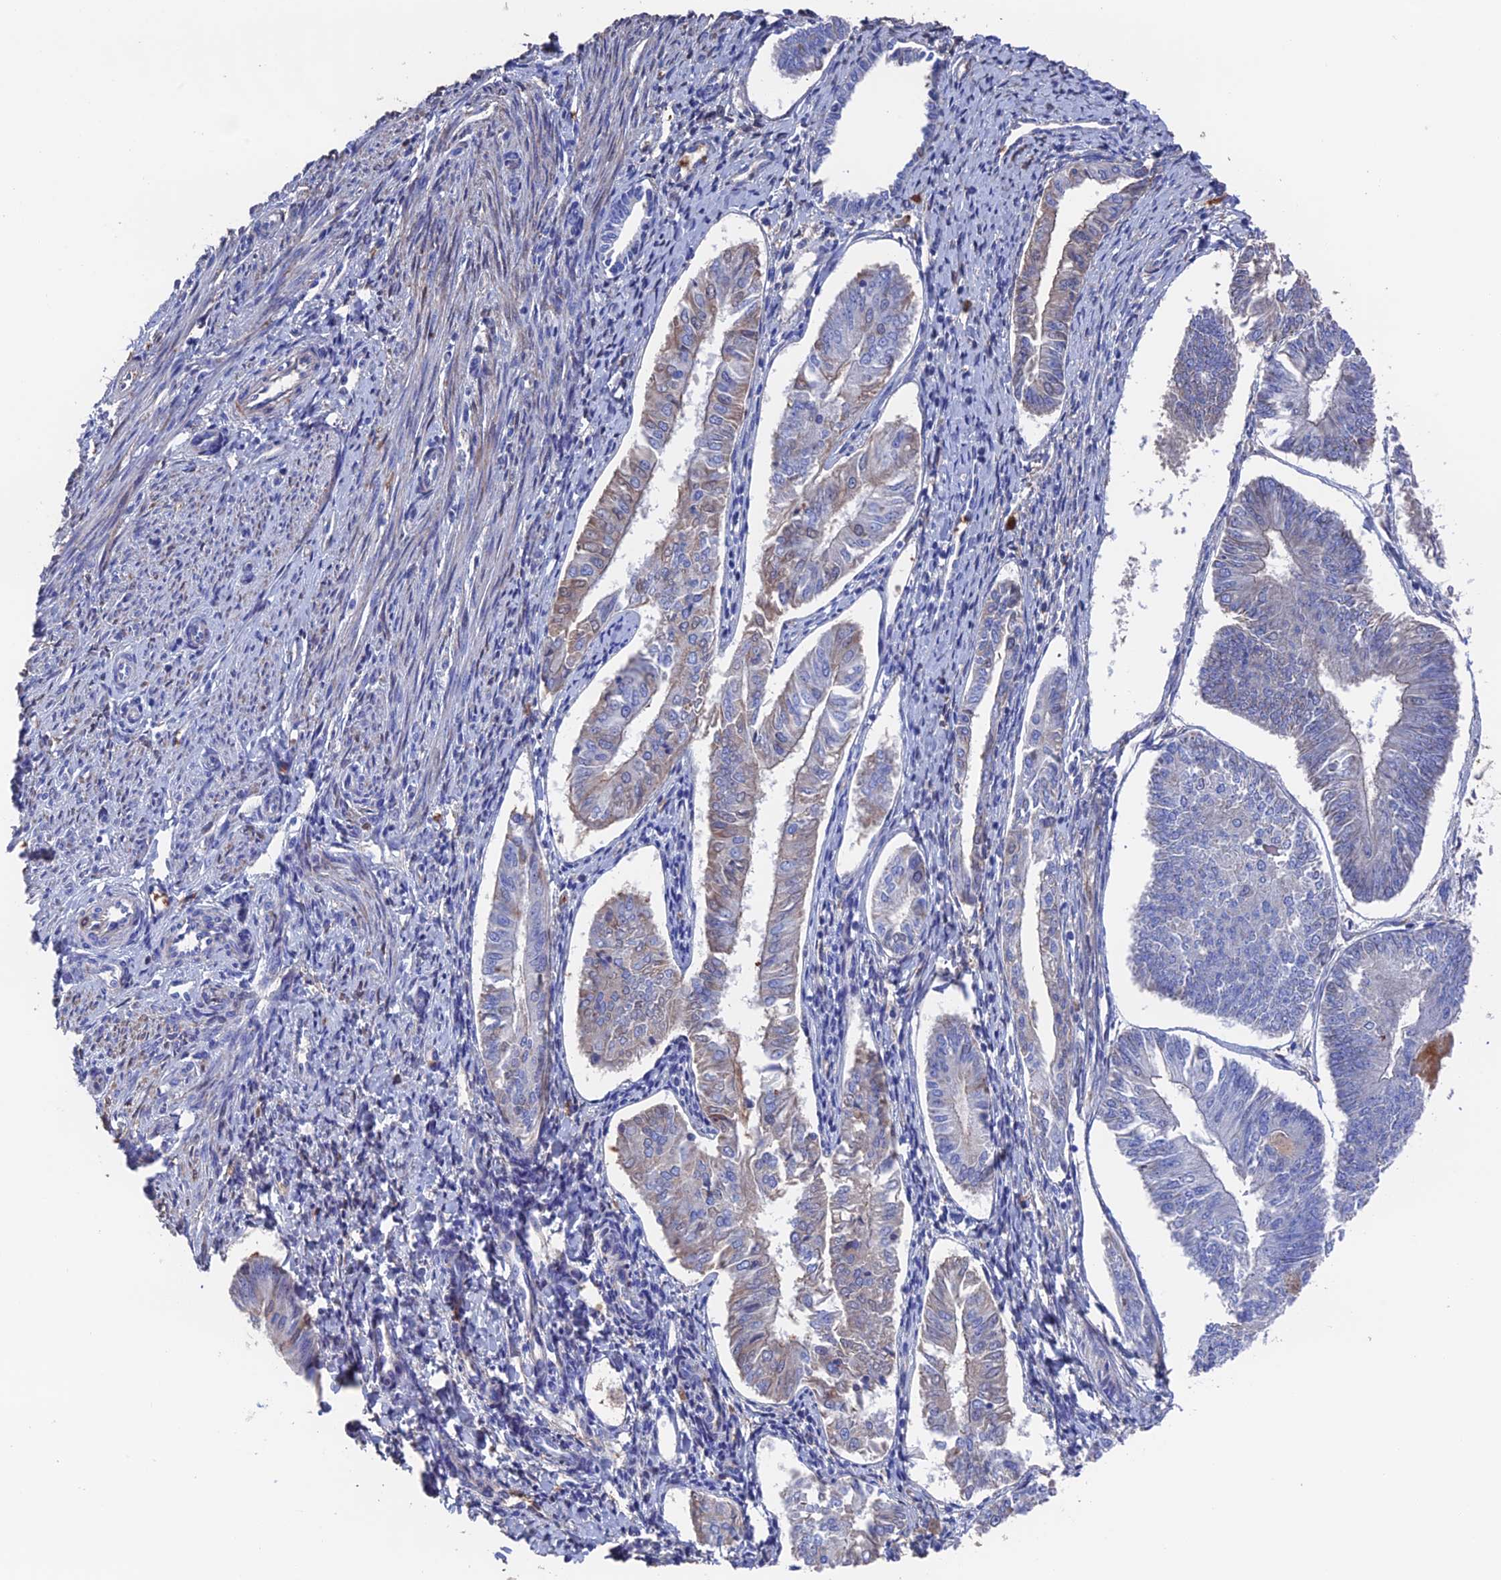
{"staining": {"intensity": "weak", "quantity": "<25%", "location": "cytoplasmic/membranous"}, "tissue": "endometrial cancer", "cell_type": "Tumor cells", "image_type": "cancer", "snomed": [{"axis": "morphology", "description": "Adenocarcinoma, NOS"}, {"axis": "topography", "description": "Endometrium"}], "caption": "Immunohistochemical staining of human endometrial cancer (adenocarcinoma) displays no significant positivity in tumor cells.", "gene": "HPF1", "patient": {"sex": "female", "age": 58}}